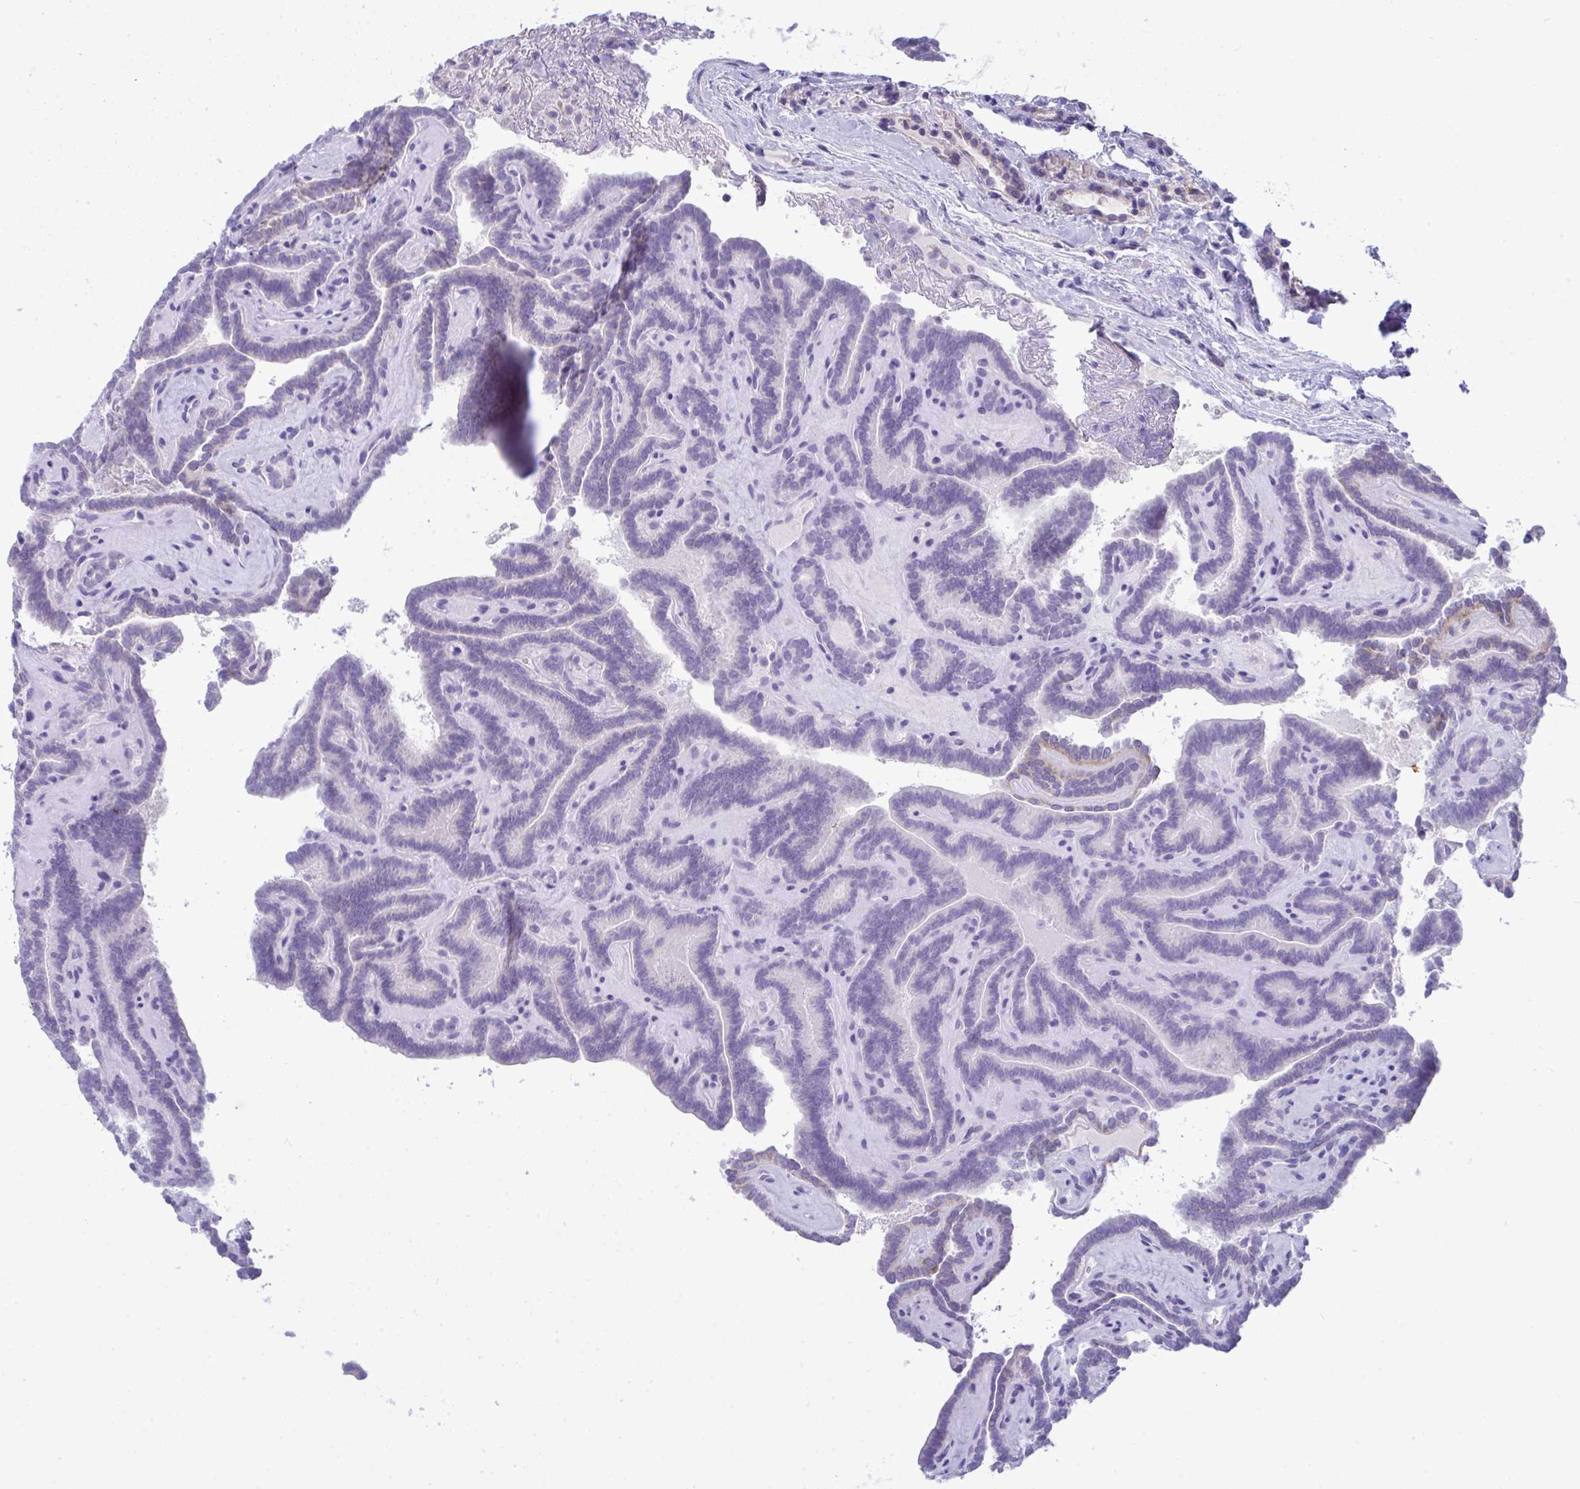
{"staining": {"intensity": "negative", "quantity": "none", "location": "none"}, "tissue": "thyroid cancer", "cell_type": "Tumor cells", "image_type": "cancer", "snomed": [{"axis": "morphology", "description": "Papillary adenocarcinoma, NOS"}, {"axis": "topography", "description": "Thyroid gland"}], "caption": "Papillary adenocarcinoma (thyroid) stained for a protein using immunohistochemistry reveals no staining tumor cells.", "gene": "PLA2G12B", "patient": {"sex": "female", "age": 21}}